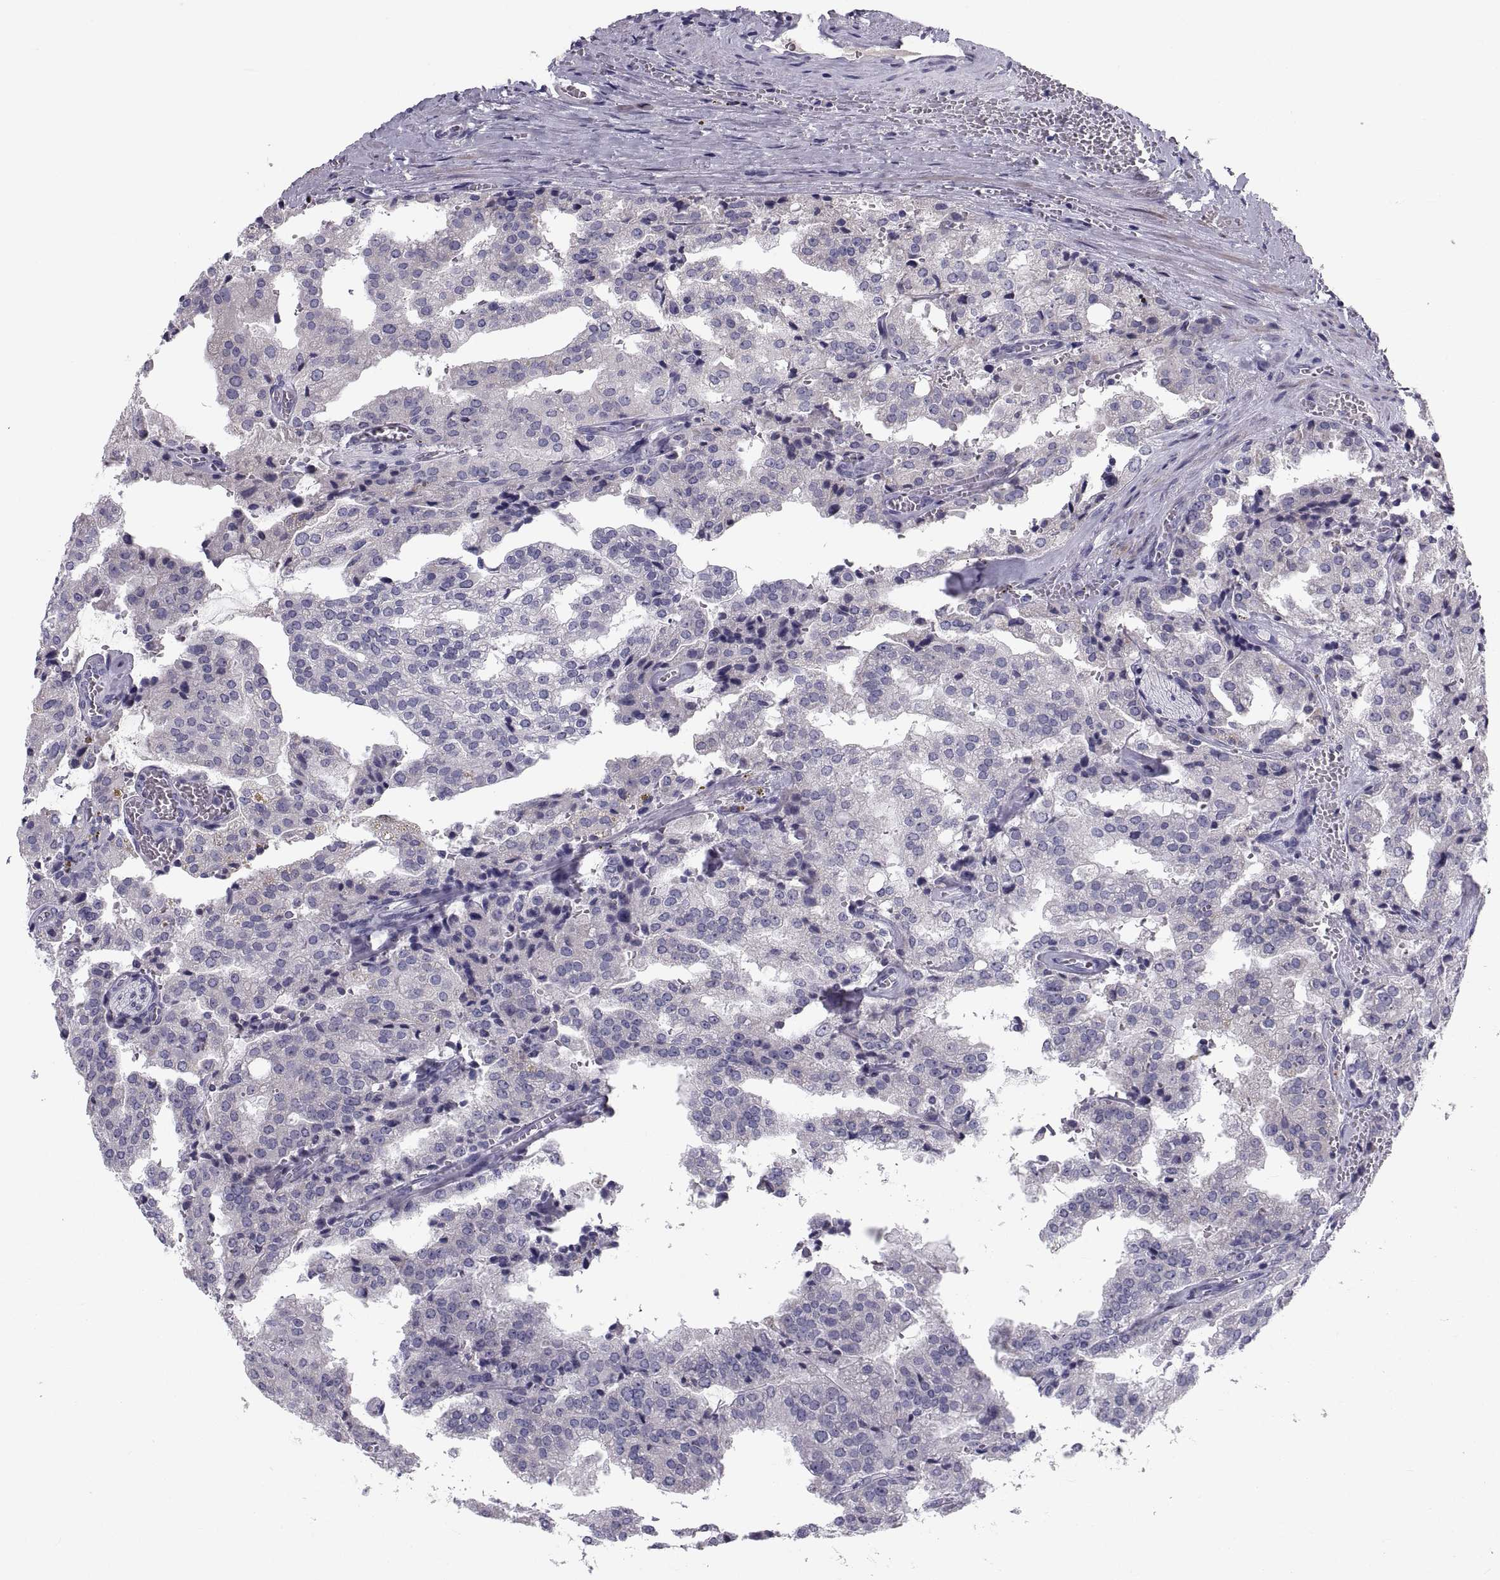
{"staining": {"intensity": "negative", "quantity": "none", "location": "none"}, "tissue": "prostate cancer", "cell_type": "Tumor cells", "image_type": "cancer", "snomed": [{"axis": "morphology", "description": "Adenocarcinoma, High grade"}, {"axis": "topography", "description": "Prostate"}], "caption": "An immunohistochemistry image of prostate cancer (adenocarcinoma (high-grade)) is shown. There is no staining in tumor cells of prostate cancer (adenocarcinoma (high-grade)).", "gene": "PDZRN4", "patient": {"sex": "male", "age": 68}}